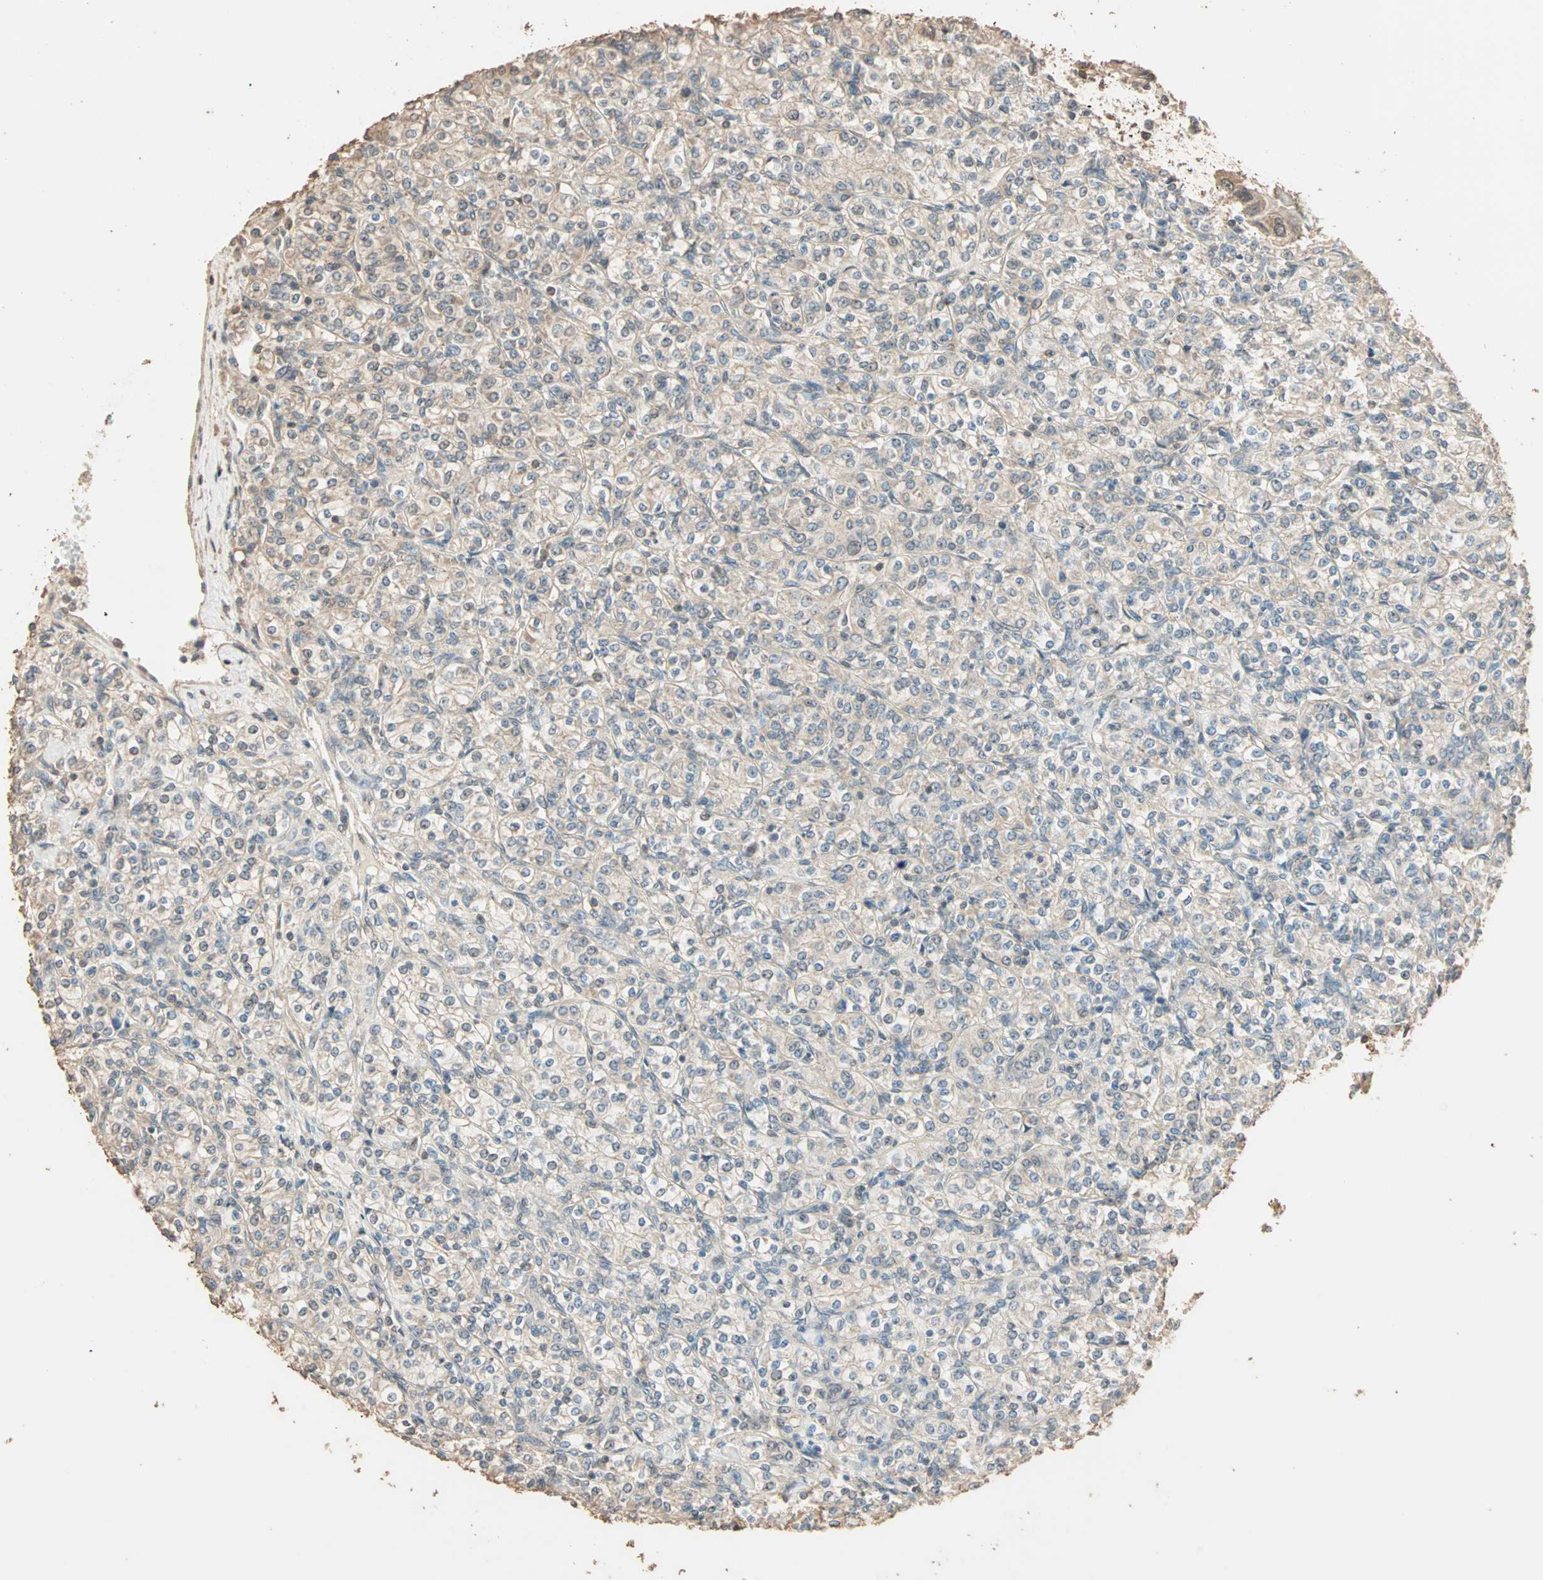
{"staining": {"intensity": "weak", "quantity": ">75%", "location": "cytoplasmic/membranous"}, "tissue": "renal cancer", "cell_type": "Tumor cells", "image_type": "cancer", "snomed": [{"axis": "morphology", "description": "Adenocarcinoma, NOS"}, {"axis": "topography", "description": "Kidney"}], "caption": "The immunohistochemical stain labels weak cytoplasmic/membranous expression in tumor cells of adenocarcinoma (renal) tissue. The staining is performed using DAB brown chromogen to label protein expression. The nuclei are counter-stained blue using hematoxylin.", "gene": "ZBTB33", "patient": {"sex": "male", "age": 77}}